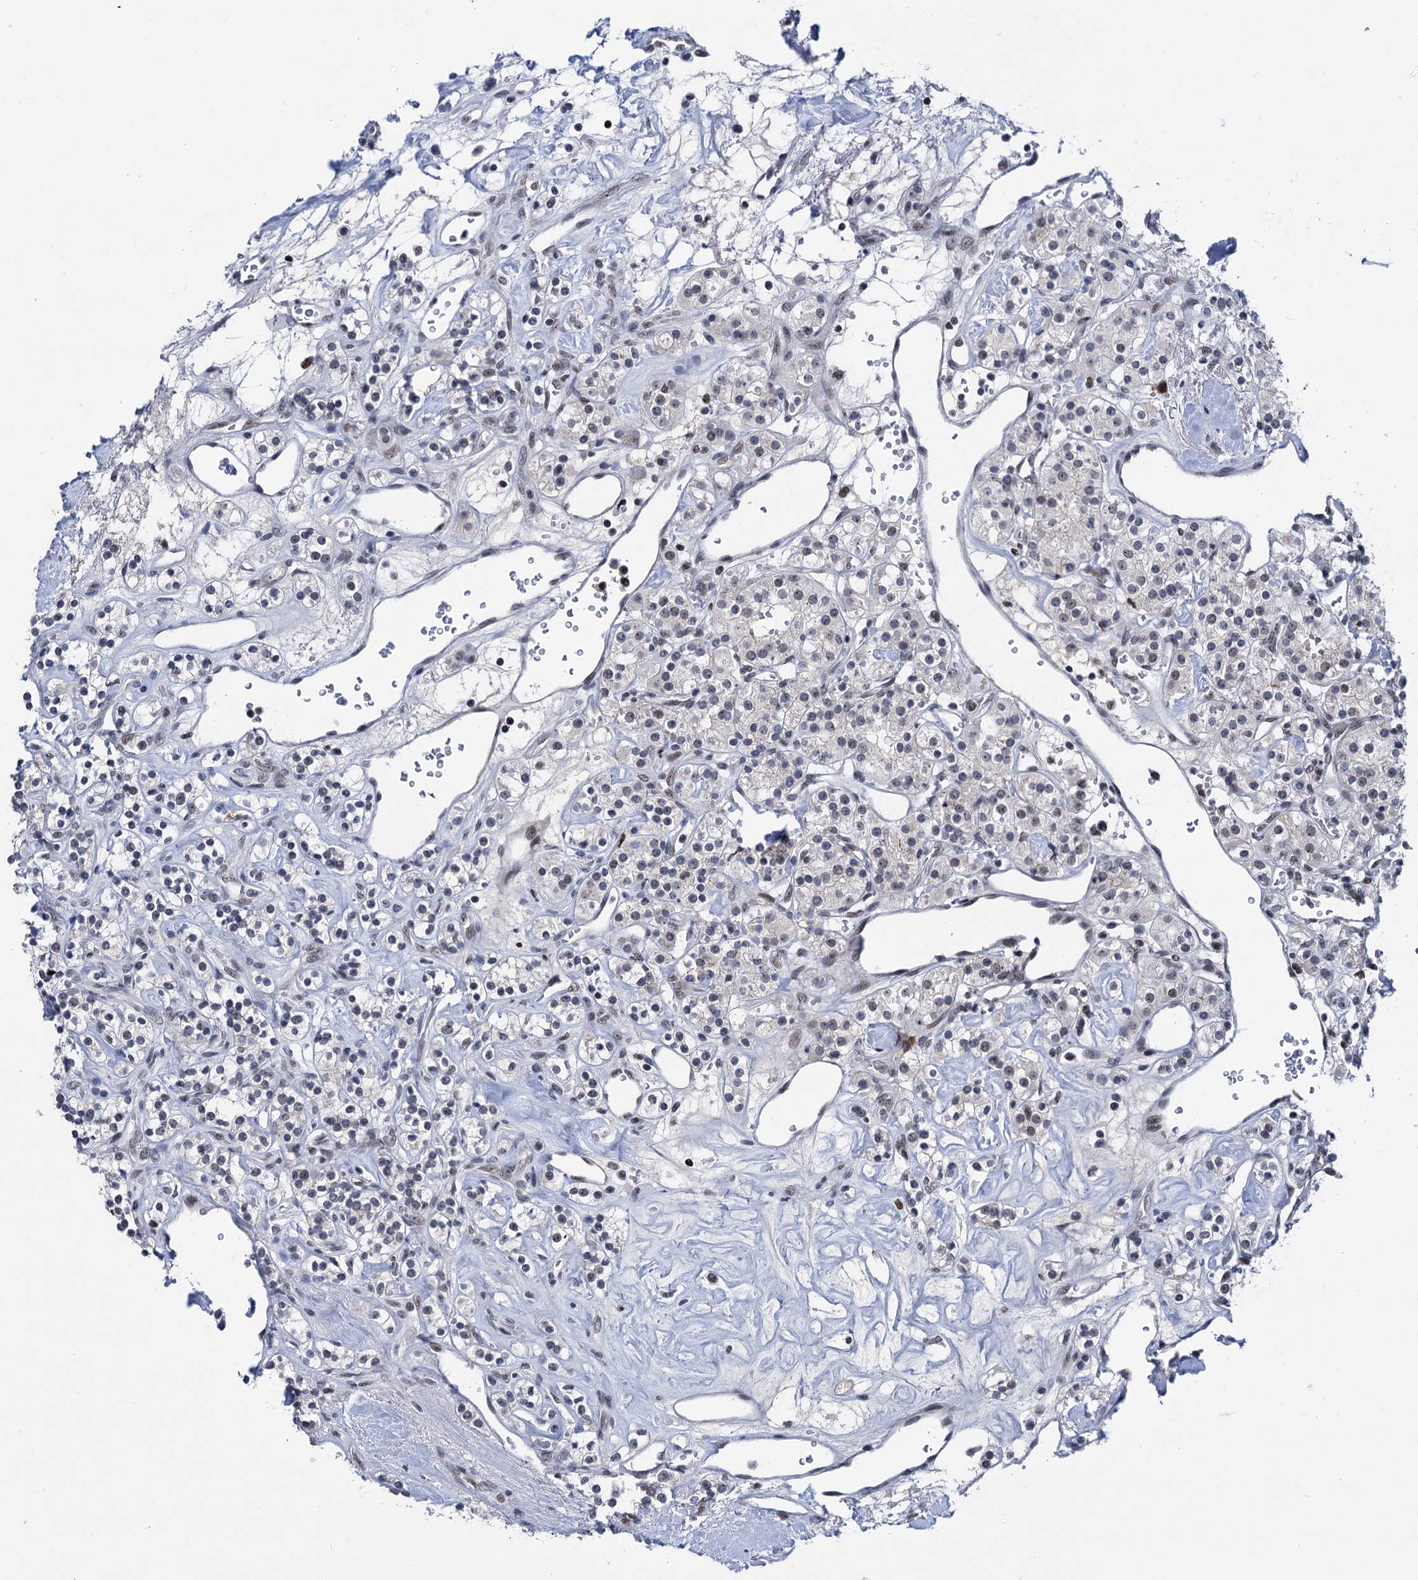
{"staining": {"intensity": "negative", "quantity": "none", "location": "none"}, "tissue": "renal cancer", "cell_type": "Tumor cells", "image_type": "cancer", "snomed": [{"axis": "morphology", "description": "Adenocarcinoma, NOS"}, {"axis": "topography", "description": "Kidney"}], "caption": "Histopathology image shows no protein expression in tumor cells of renal cancer (adenocarcinoma) tissue.", "gene": "ZCCHC10", "patient": {"sex": "male", "age": 77}}